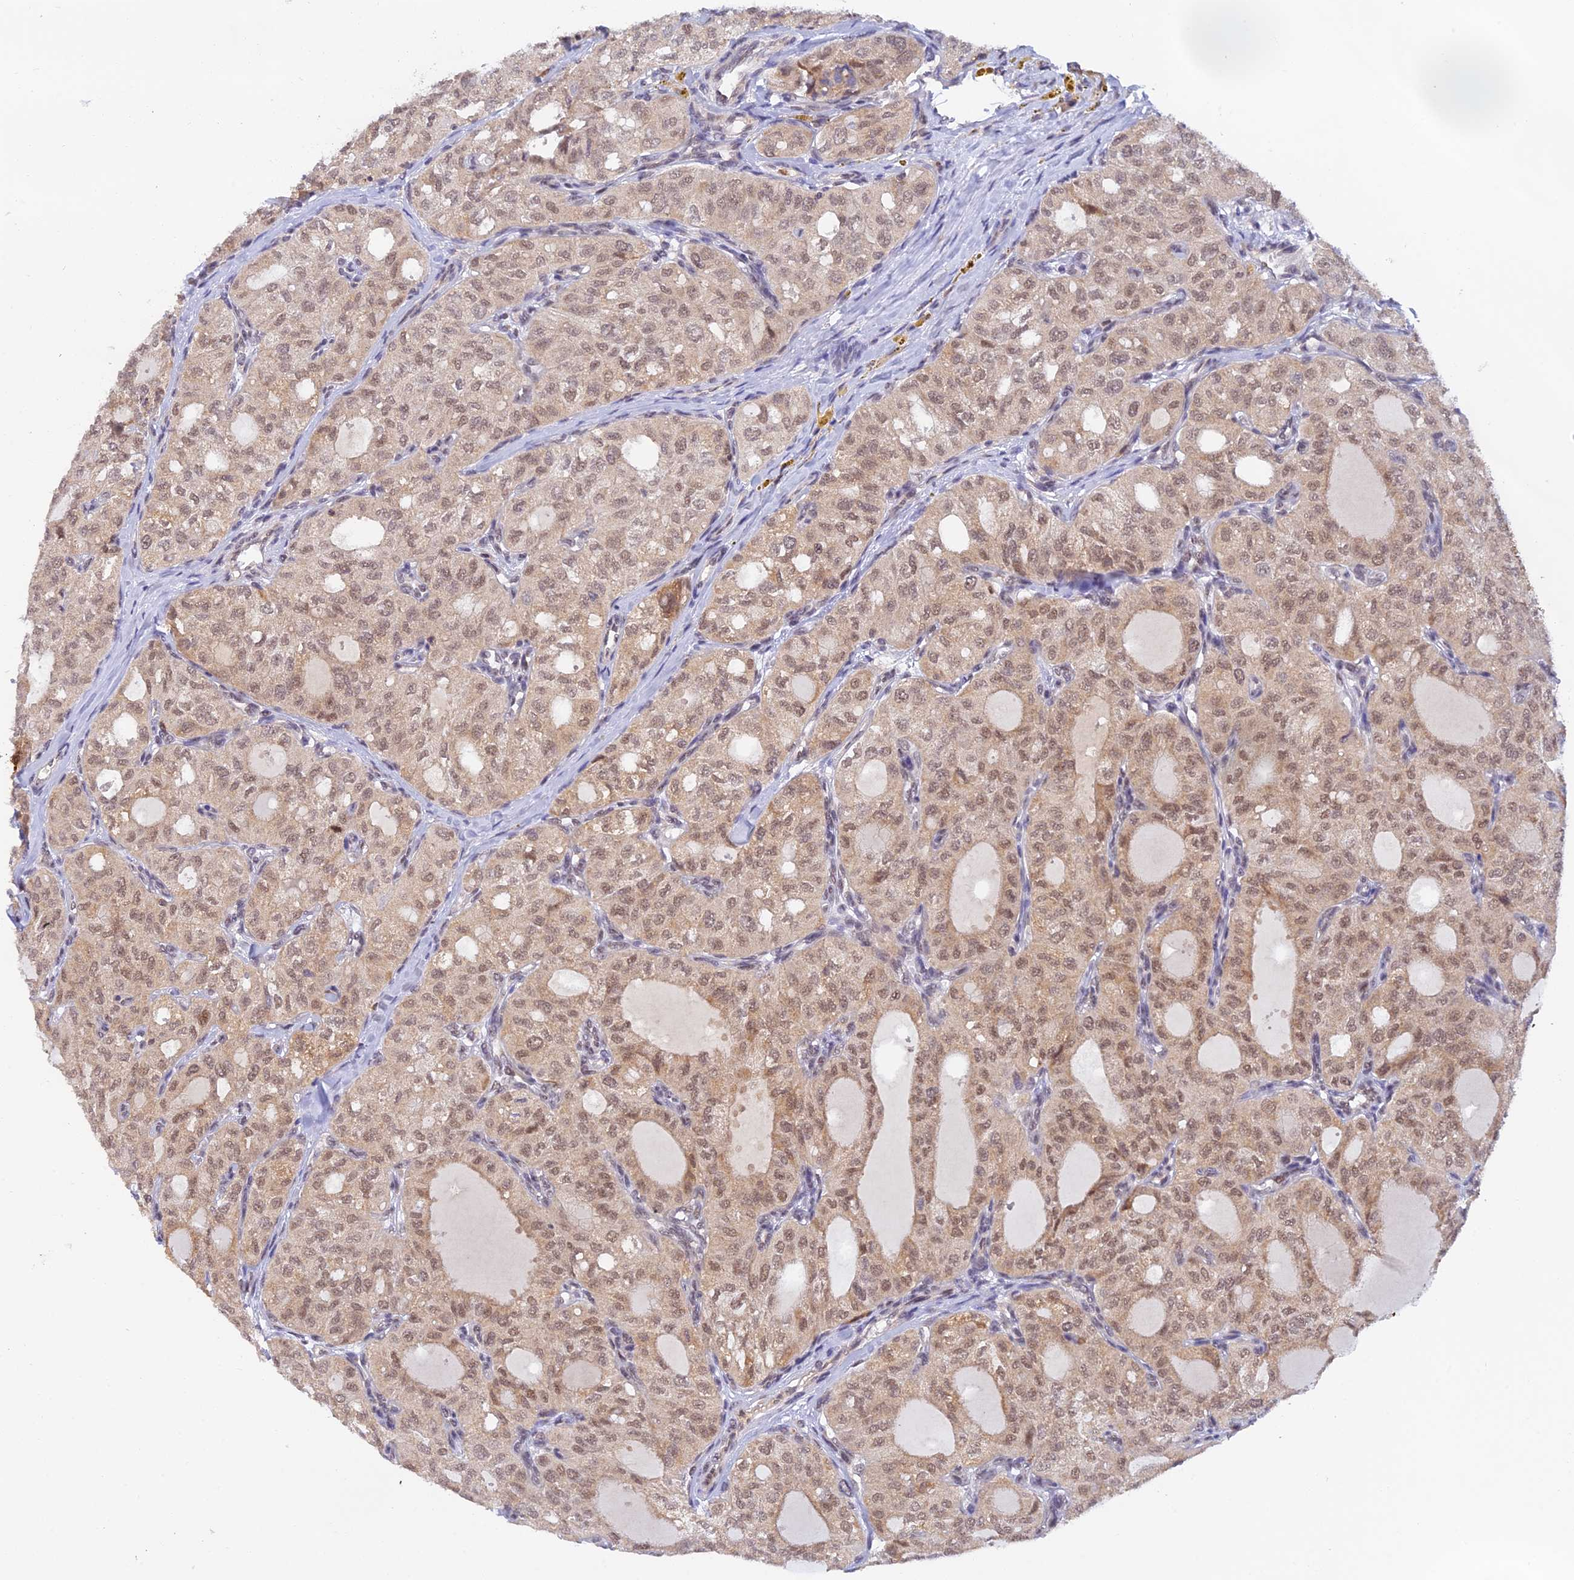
{"staining": {"intensity": "weak", "quantity": ">75%", "location": "nuclear"}, "tissue": "thyroid cancer", "cell_type": "Tumor cells", "image_type": "cancer", "snomed": [{"axis": "morphology", "description": "Follicular adenoma carcinoma, NOS"}, {"axis": "topography", "description": "Thyroid gland"}], "caption": "A photomicrograph of human thyroid cancer (follicular adenoma carcinoma) stained for a protein reveals weak nuclear brown staining in tumor cells.", "gene": "PEX16", "patient": {"sex": "male", "age": 75}}